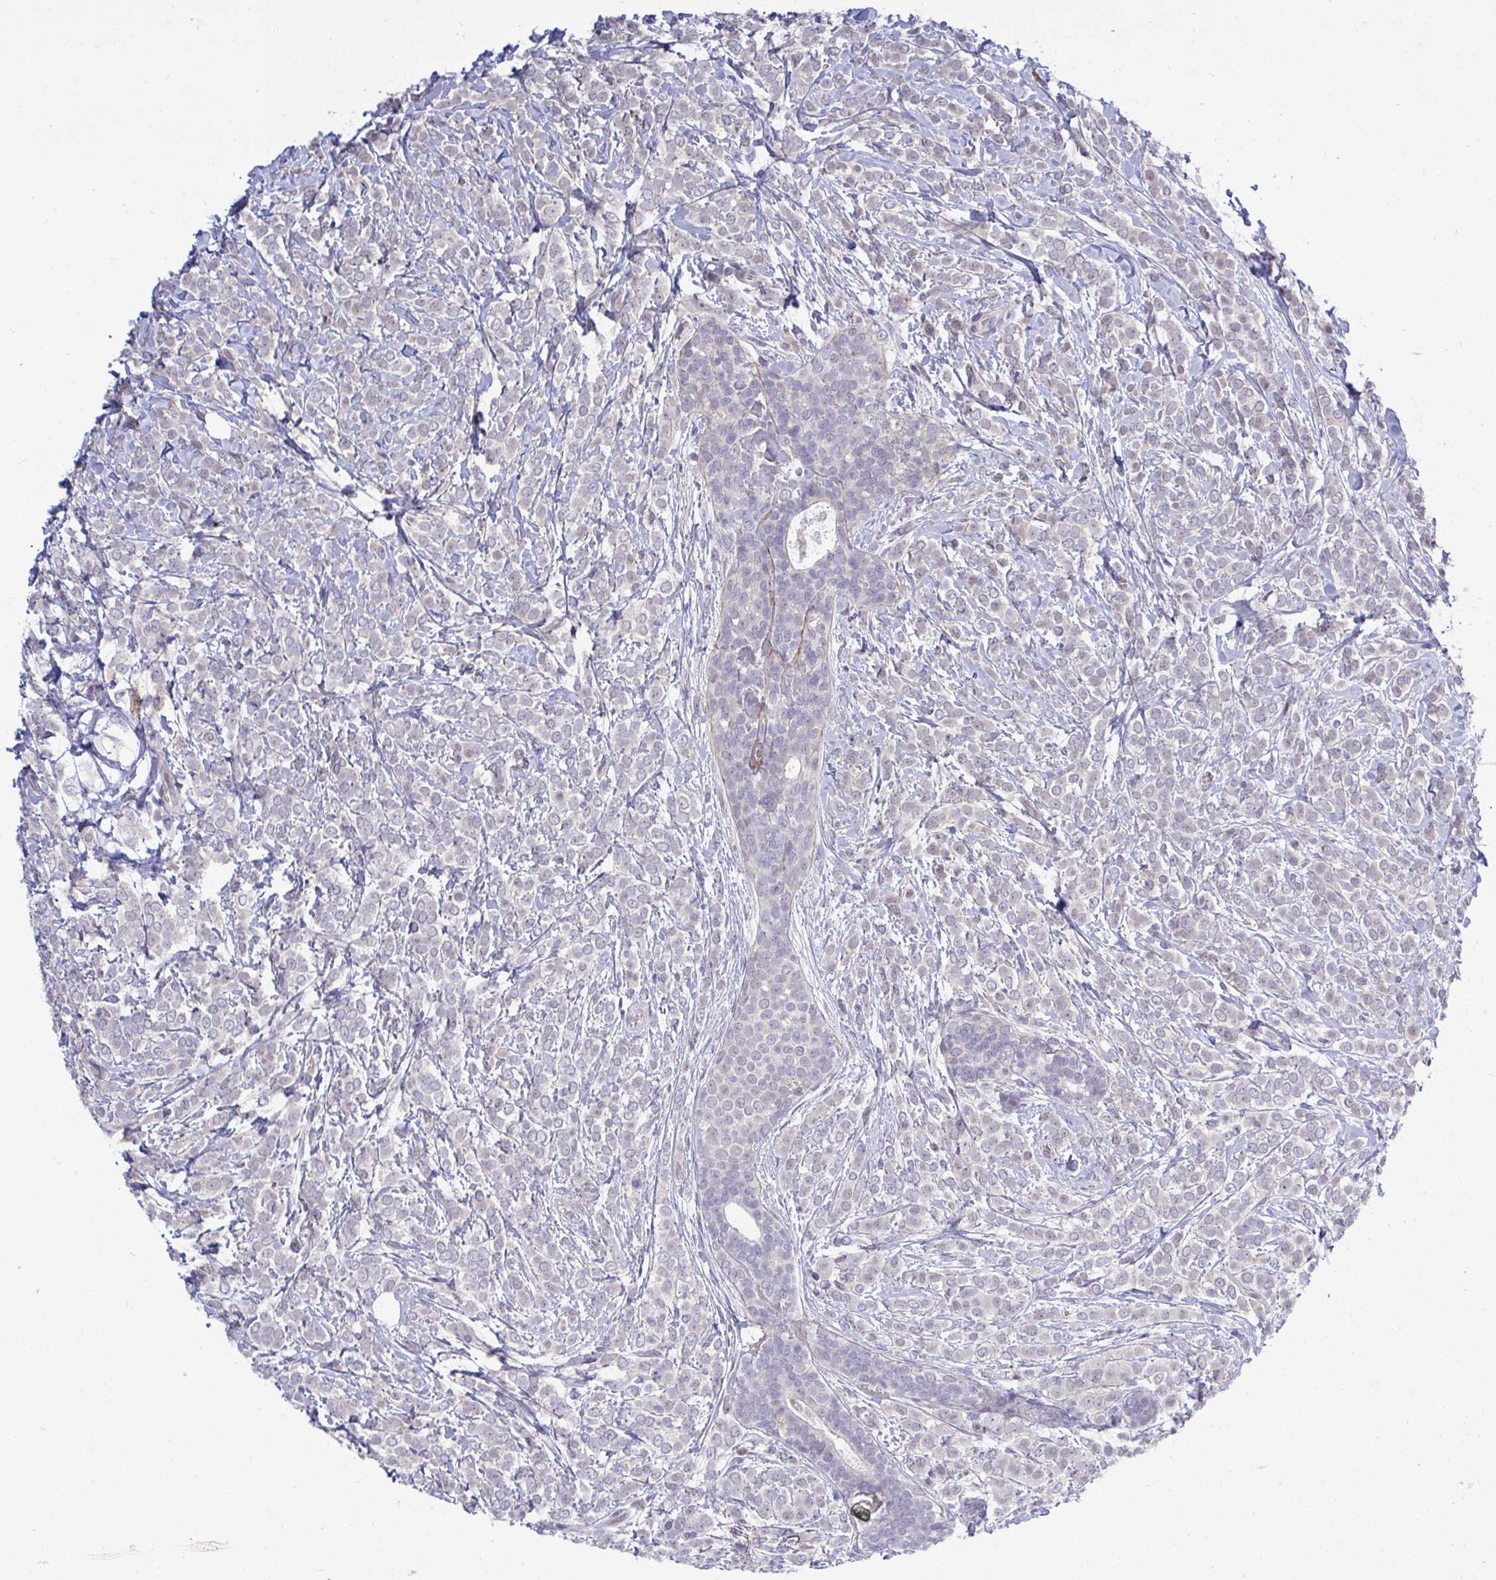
{"staining": {"intensity": "negative", "quantity": "none", "location": "none"}, "tissue": "breast cancer", "cell_type": "Tumor cells", "image_type": "cancer", "snomed": [{"axis": "morphology", "description": "Lobular carcinoma"}, {"axis": "topography", "description": "Breast"}], "caption": "IHC photomicrograph of breast lobular carcinoma stained for a protein (brown), which shows no positivity in tumor cells.", "gene": "HMBOX1", "patient": {"sex": "female", "age": 49}}